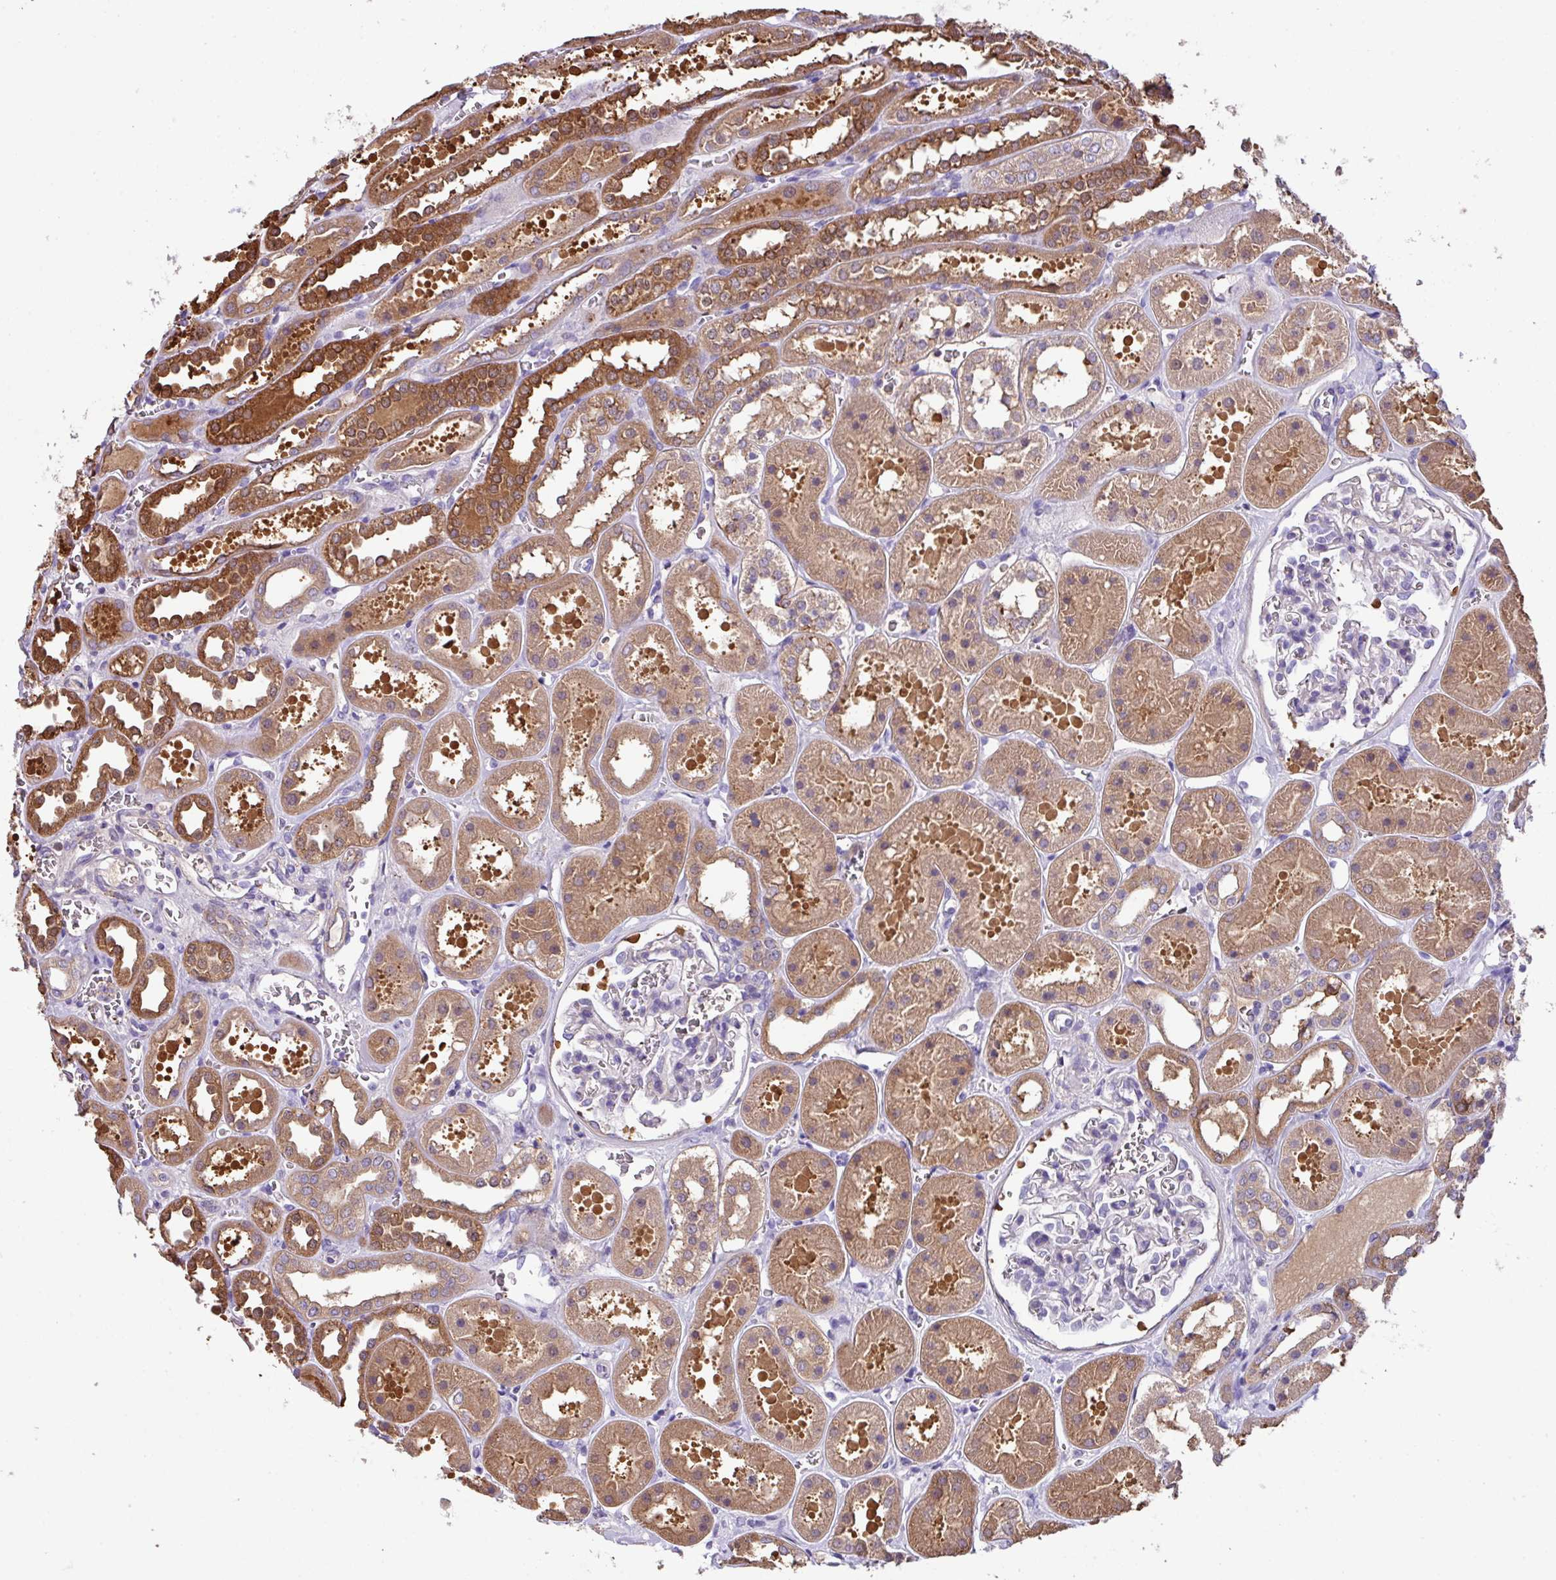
{"staining": {"intensity": "moderate", "quantity": "<25%", "location": "cytoplasmic/membranous"}, "tissue": "kidney", "cell_type": "Cells in glomeruli", "image_type": "normal", "snomed": [{"axis": "morphology", "description": "Normal tissue, NOS"}, {"axis": "topography", "description": "Kidney"}], "caption": "Immunohistochemistry (IHC) micrograph of unremarkable kidney: human kidney stained using immunohistochemistry exhibits low levels of moderate protein expression localized specifically in the cytoplasmic/membranous of cells in glomeruli, appearing as a cytoplasmic/membranous brown color.", "gene": "DNAL1", "patient": {"sex": "female", "age": 41}}